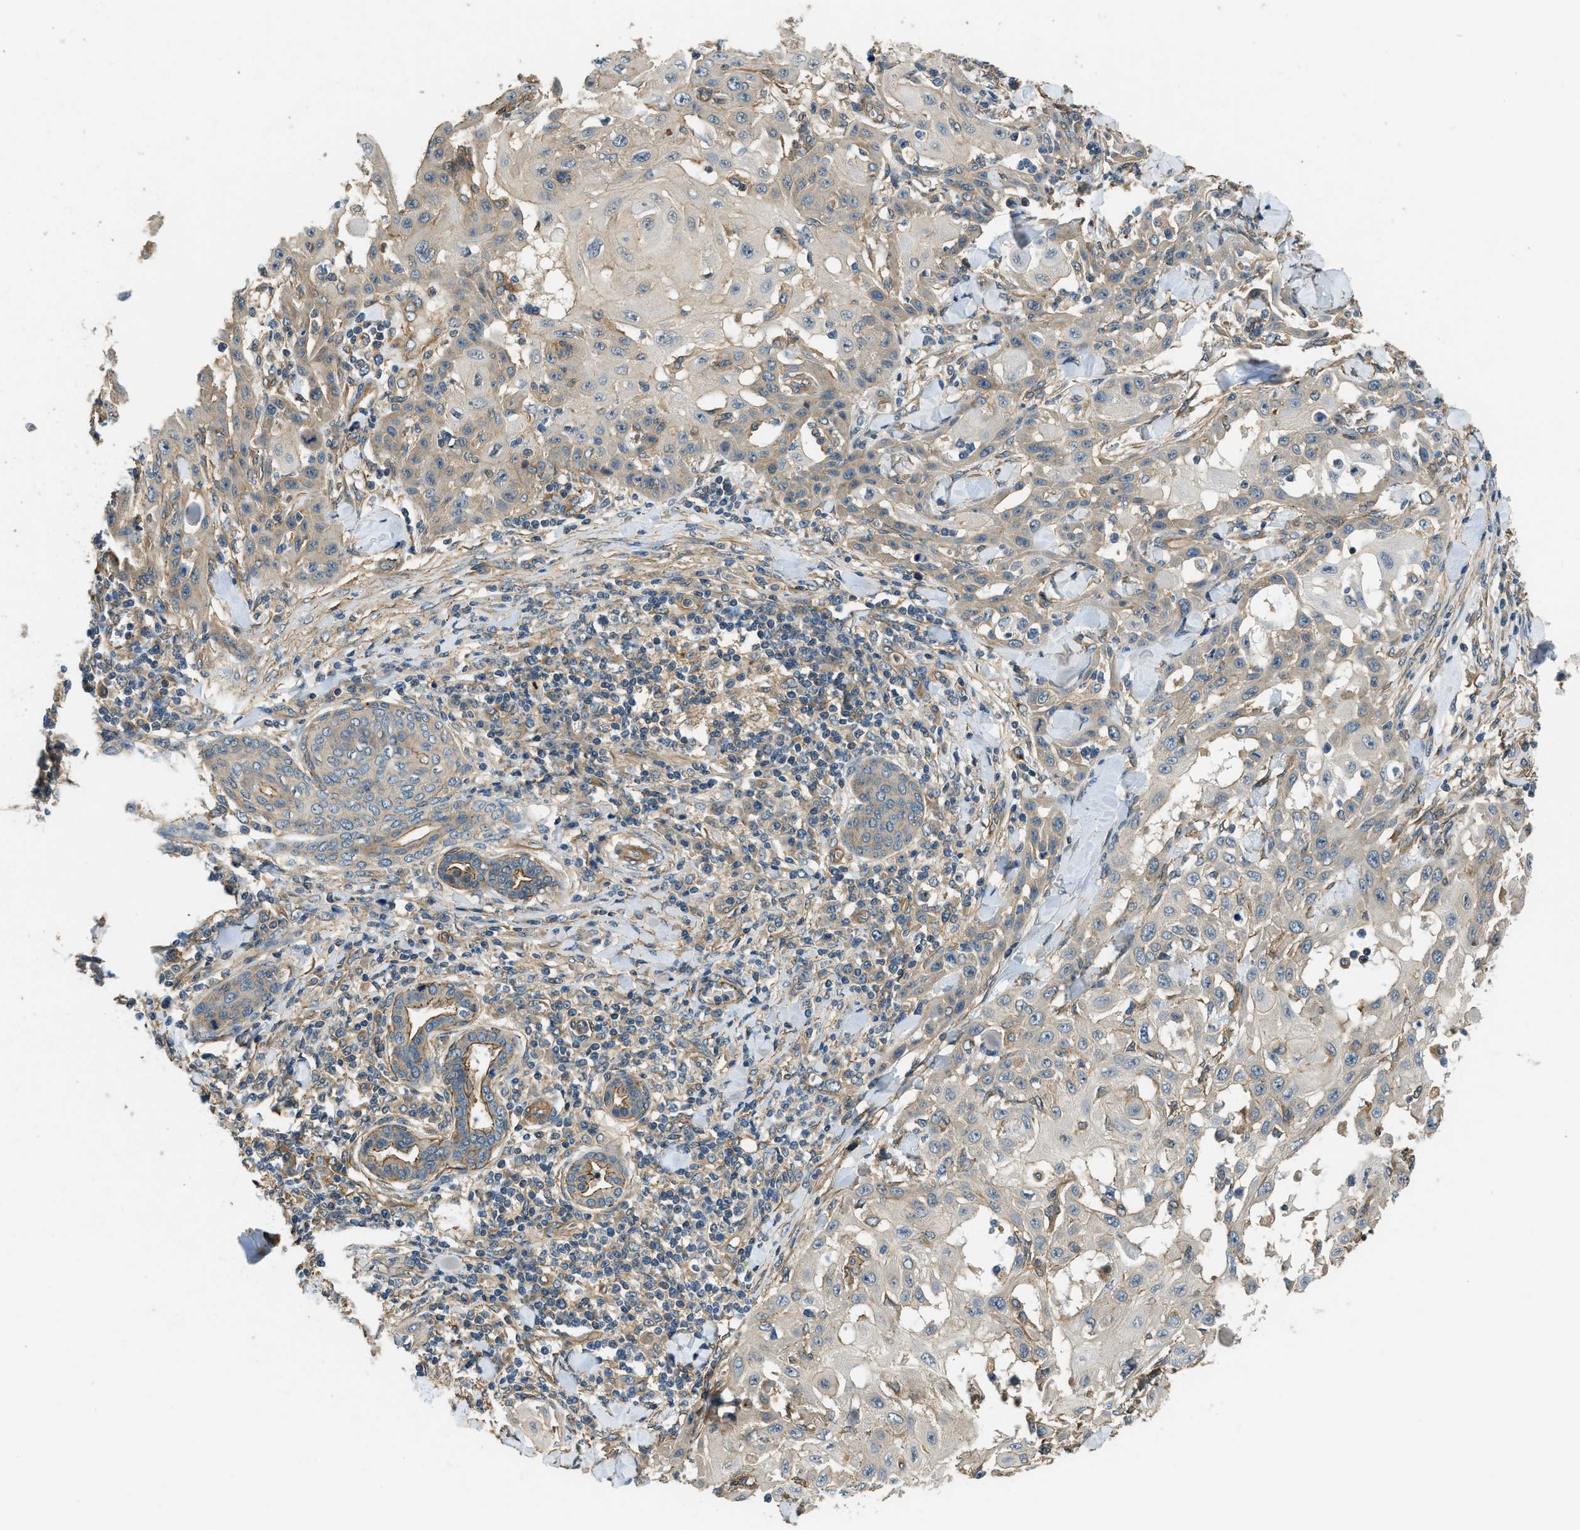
{"staining": {"intensity": "moderate", "quantity": "25%-75%", "location": "cytoplasmic/membranous"}, "tissue": "skin cancer", "cell_type": "Tumor cells", "image_type": "cancer", "snomed": [{"axis": "morphology", "description": "Squamous cell carcinoma, NOS"}, {"axis": "topography", "description": "Skin"}], "caption": "This photomicrograph displays immunohistochemistry (IHC) staining of human skin cancer, with medium moderate cytoplasmic/membranous expression in approximately 25%-75% of tumor cells.", "gene": "CGN", "patient": {"sex": "male", "age": 24}}